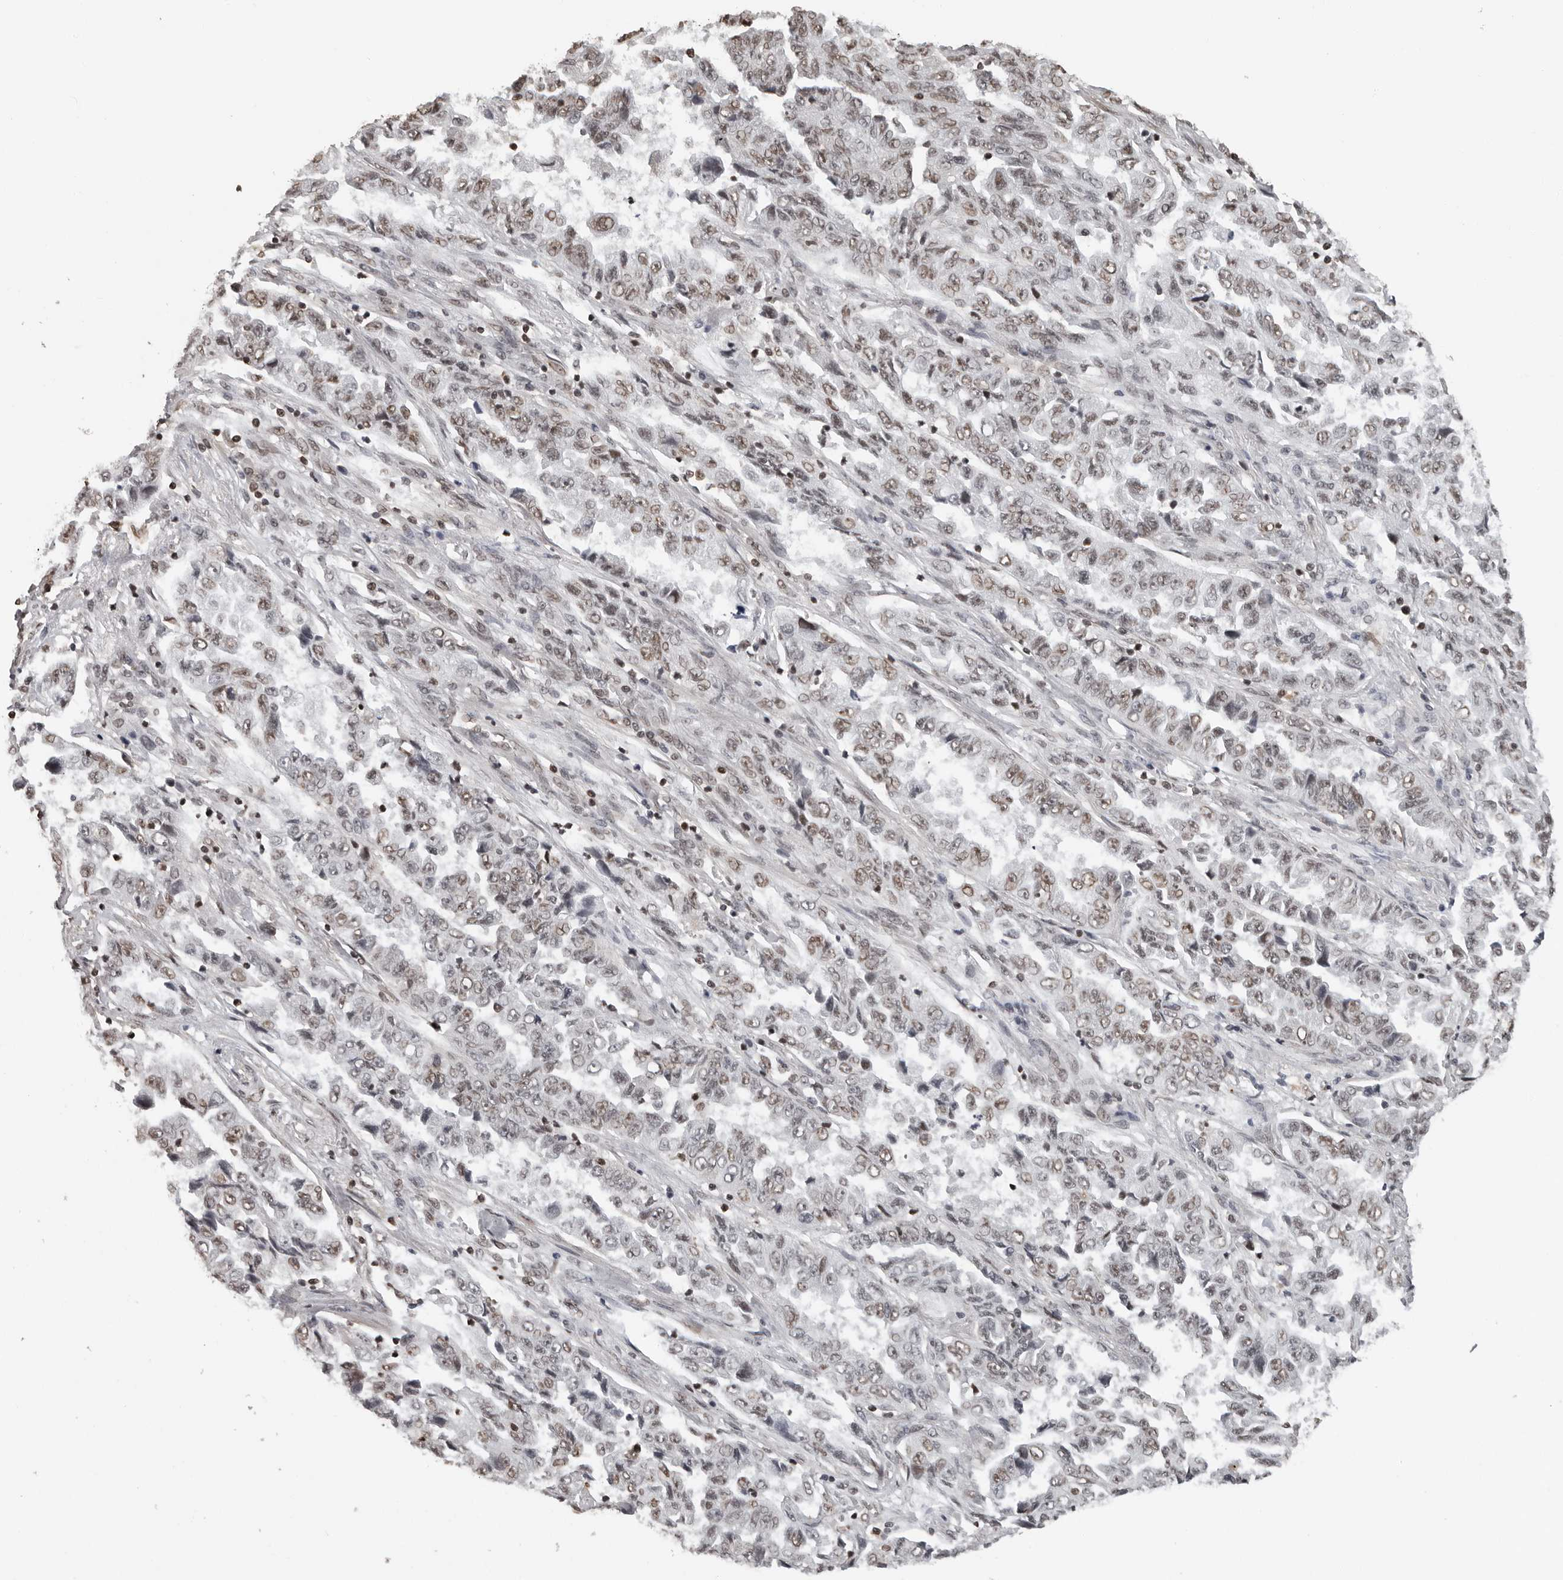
{"staining": {"intensity": "moderate", "quantity": "<25%", "location": "nuclear"}, "tissue": "lung cancer", "cell_type": "Tumor cells", "image_type": "cancer", "snomed": [{"axis": "morphology", "description": "Adenocarcinoma, NOS"}, {"axis": "topography", "description": "Lung"}], "caption": "Immunohistochemistry (IHC) (DAB (3,3'-diaminobenzidine)) staining of human adenocarcinoma (lung) displays moderate nuclear protein expression in approximately <25% of tumor cells.", "gene": "ORC1", "patient": {"sex": "female", "age": 51}}